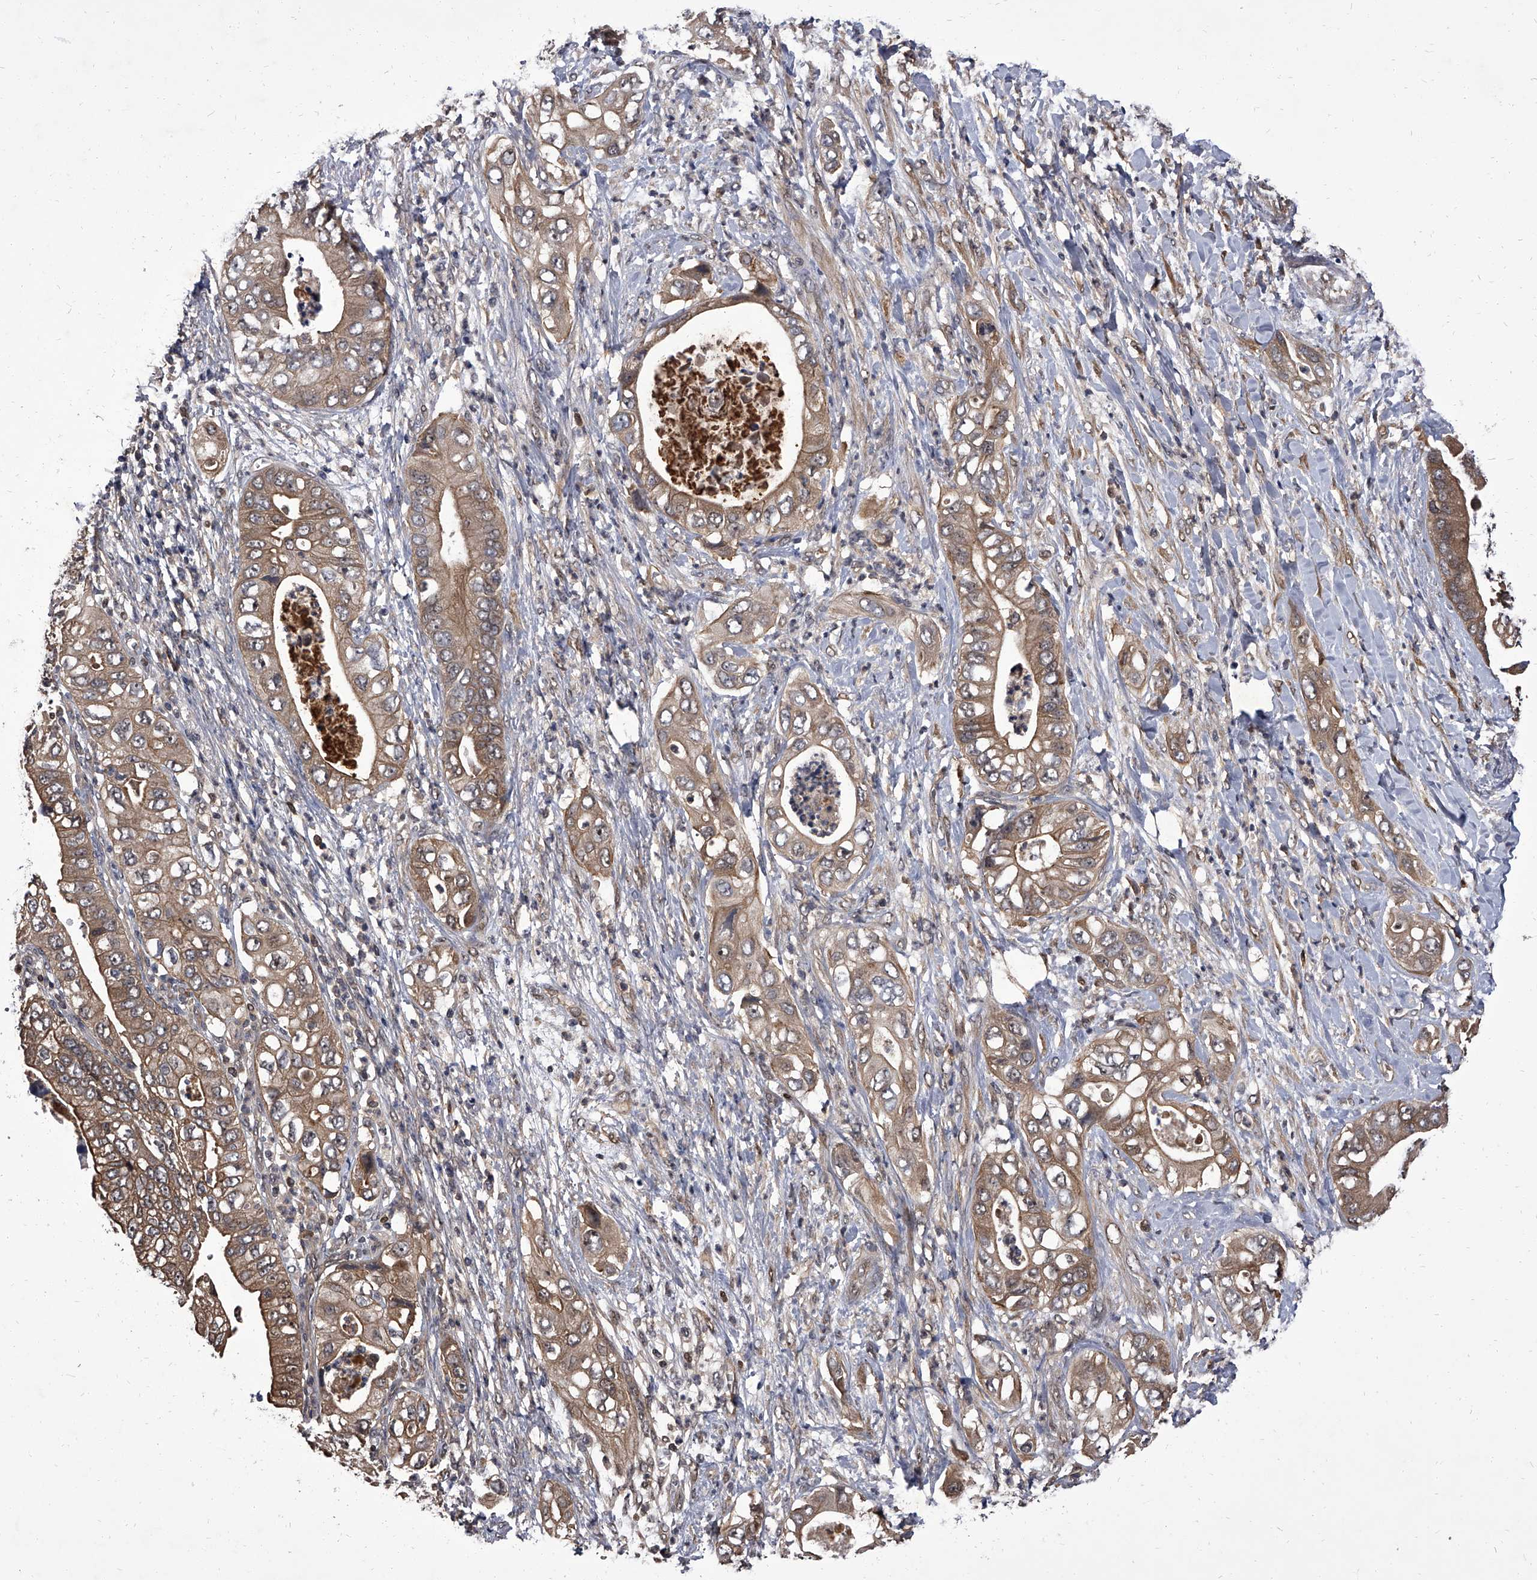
{"staining": {"intensity": "moderate", "quantity": ">75%", "location": "cytoplasmic/membranous"}, "tissue": "pancreatic cancer", "cell_type": "Tumor cells", "image_type": "cancer", "snomed": [{"axis": "morphology", "description": "Adenocarcinoma, NOS"}, {"axis": "topography", "description": "Pancreas"}], "caption": "This is a micrograph of immunohistochemistry staining of pancreatic adenocarcinoma, which shows moderate positivity in the cytoplasmic/membranous of tumor cells.", "gene": "SLC18B1", "patient": {"sex": "female", "age": 78}}